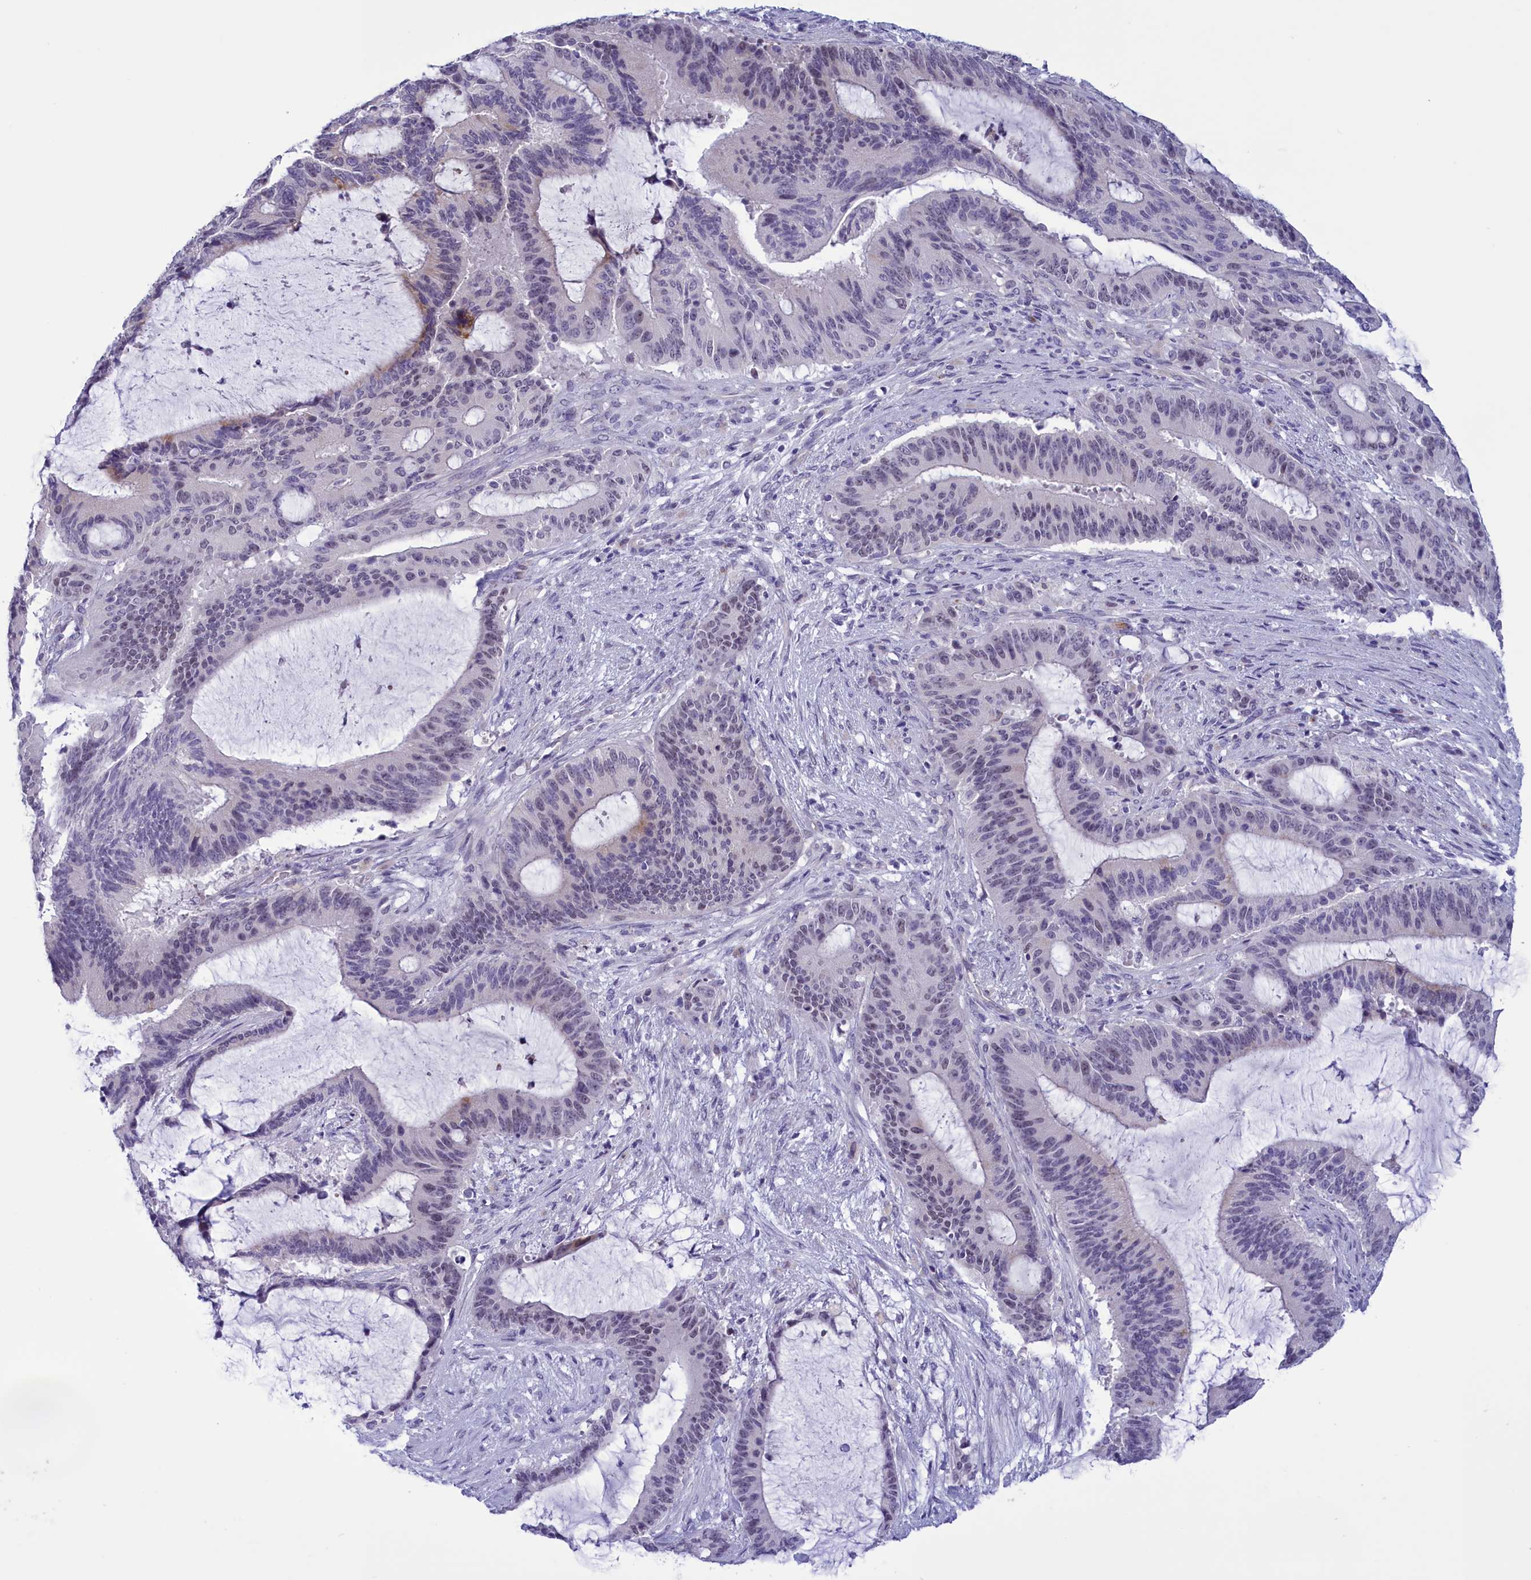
{"staining": {"intensity": "negative", "quantity": "none", "location": "none"}, "tissue": "liver cancer", "cell_type": "Tumor cells", "image_type": "cancer", "snomed": [{"axis": "morphology", "description": "Normal tissue, NOS"}, {"axis": "morphology", "description": "Cholangiocarcinoma"}, {"axis": "topography", "description": "Liver"}, {"axis": "topography", "description": "Peripheral nerve tissue"}], "caption": "A high-resolution micrograph shows immunohistochemistry staining of cholangiocarcinoma (liver), which exhibits no significant staining in tumor cells.", "gene": "ELOA2", "patient": {"sex": "female", "age": 73}}